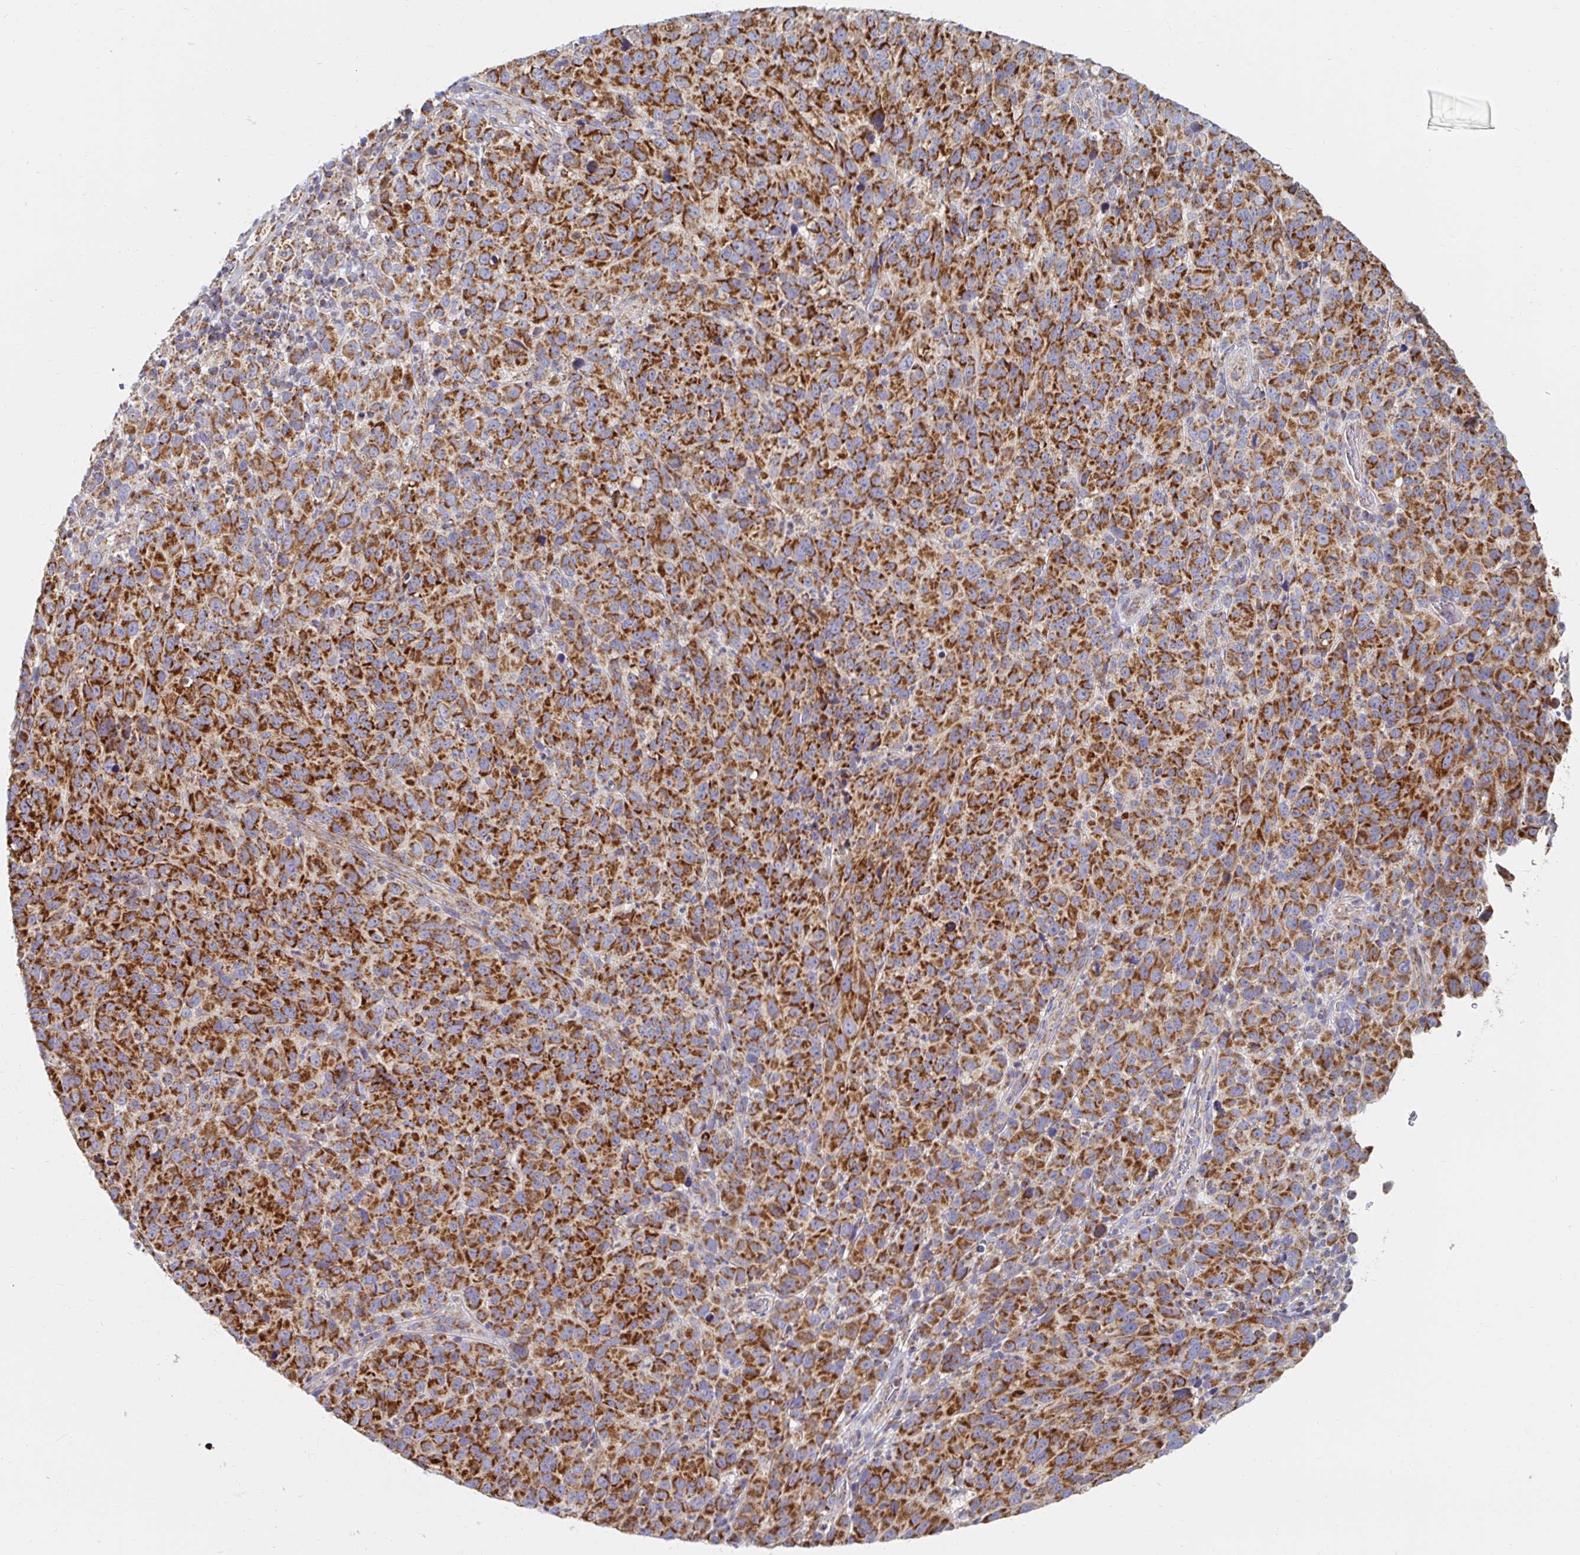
{"staining": {"intensity": "strong", "quantity": ">75%", "location": "cytoplasmic/membranous"}, "tissue": "melanoma", "cell_type": "Tumor cells", "image_type": "cancer", "snomed": [{"axis": "morphology", "description": "Malignant melanoma, NOS"}, {"axis": "topography", "description": "Skin"}], "caption": "Malignant melanoma tissue exhibits strong cytoplasmic/membranous staining in approximately >75% of tumor cells, visualized by immunohistochemistry.", "gene": "MAVS", "patient": {"sex": "male", "age": 85}}